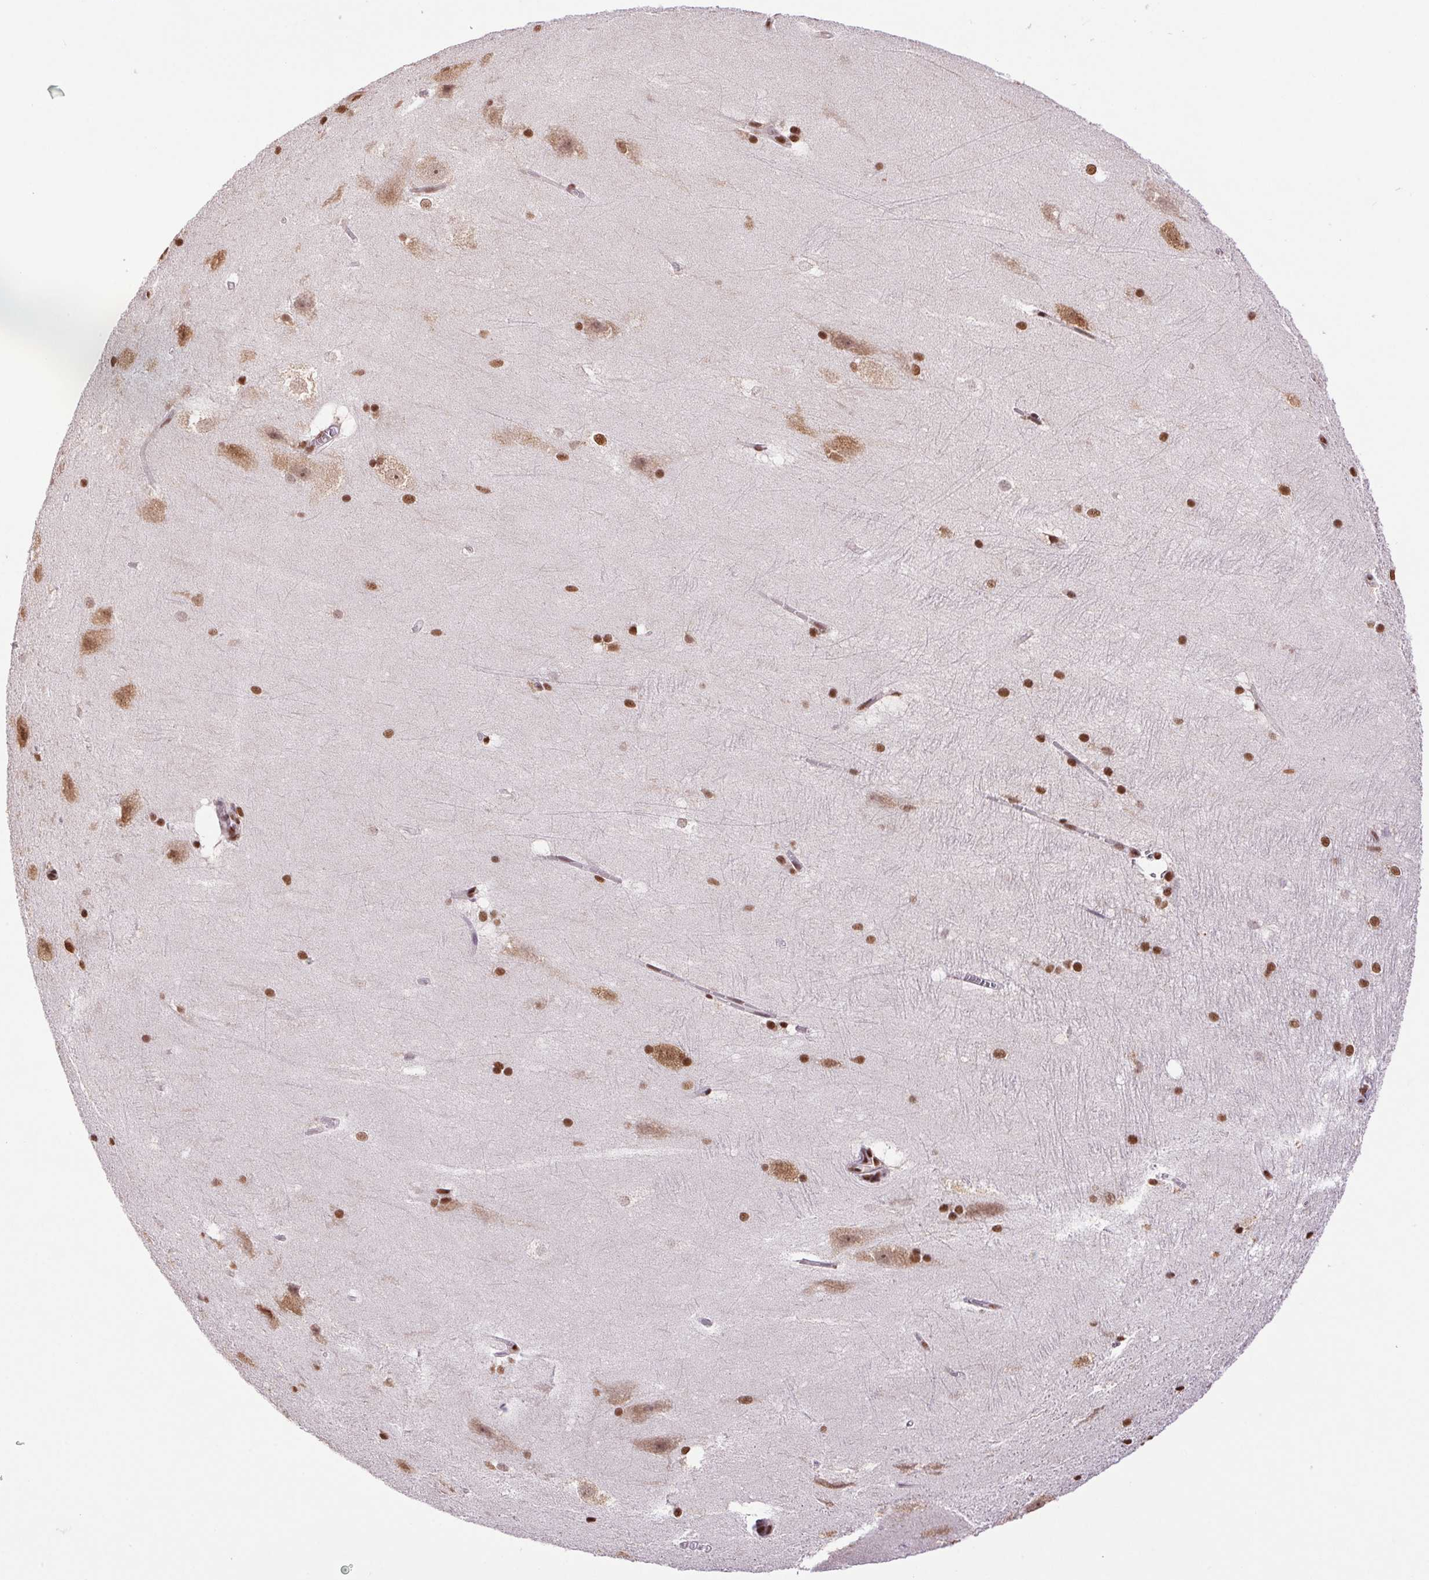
{"staining": {"intensity": "moderate", "quantity": ">75%", "location": "nuclear"}, "tissue": "hippocampus", "cell_type": "Glial cells", "image_type": "normal", "snomed": [{"axis": "morphology", "description": "Normal tissue, NOS"}, {"axis": "topography", "description": "Cerebral cortex"}, {"axis": "topography", "description": "Hippocampus"}], "caption": "Brown immunohistochemical staining in unremarkable hippocampus demonstrates moderate nuclear positivity in about >75% of glial cells. The staining was performed using DAB (3,3'-diaminobenzidine), with brown indicating positive protein expression. Nuclei are stained blue with hematoxylin.", "gene": "ZNF207", "patient": {"sex": "female", "age": 19}}